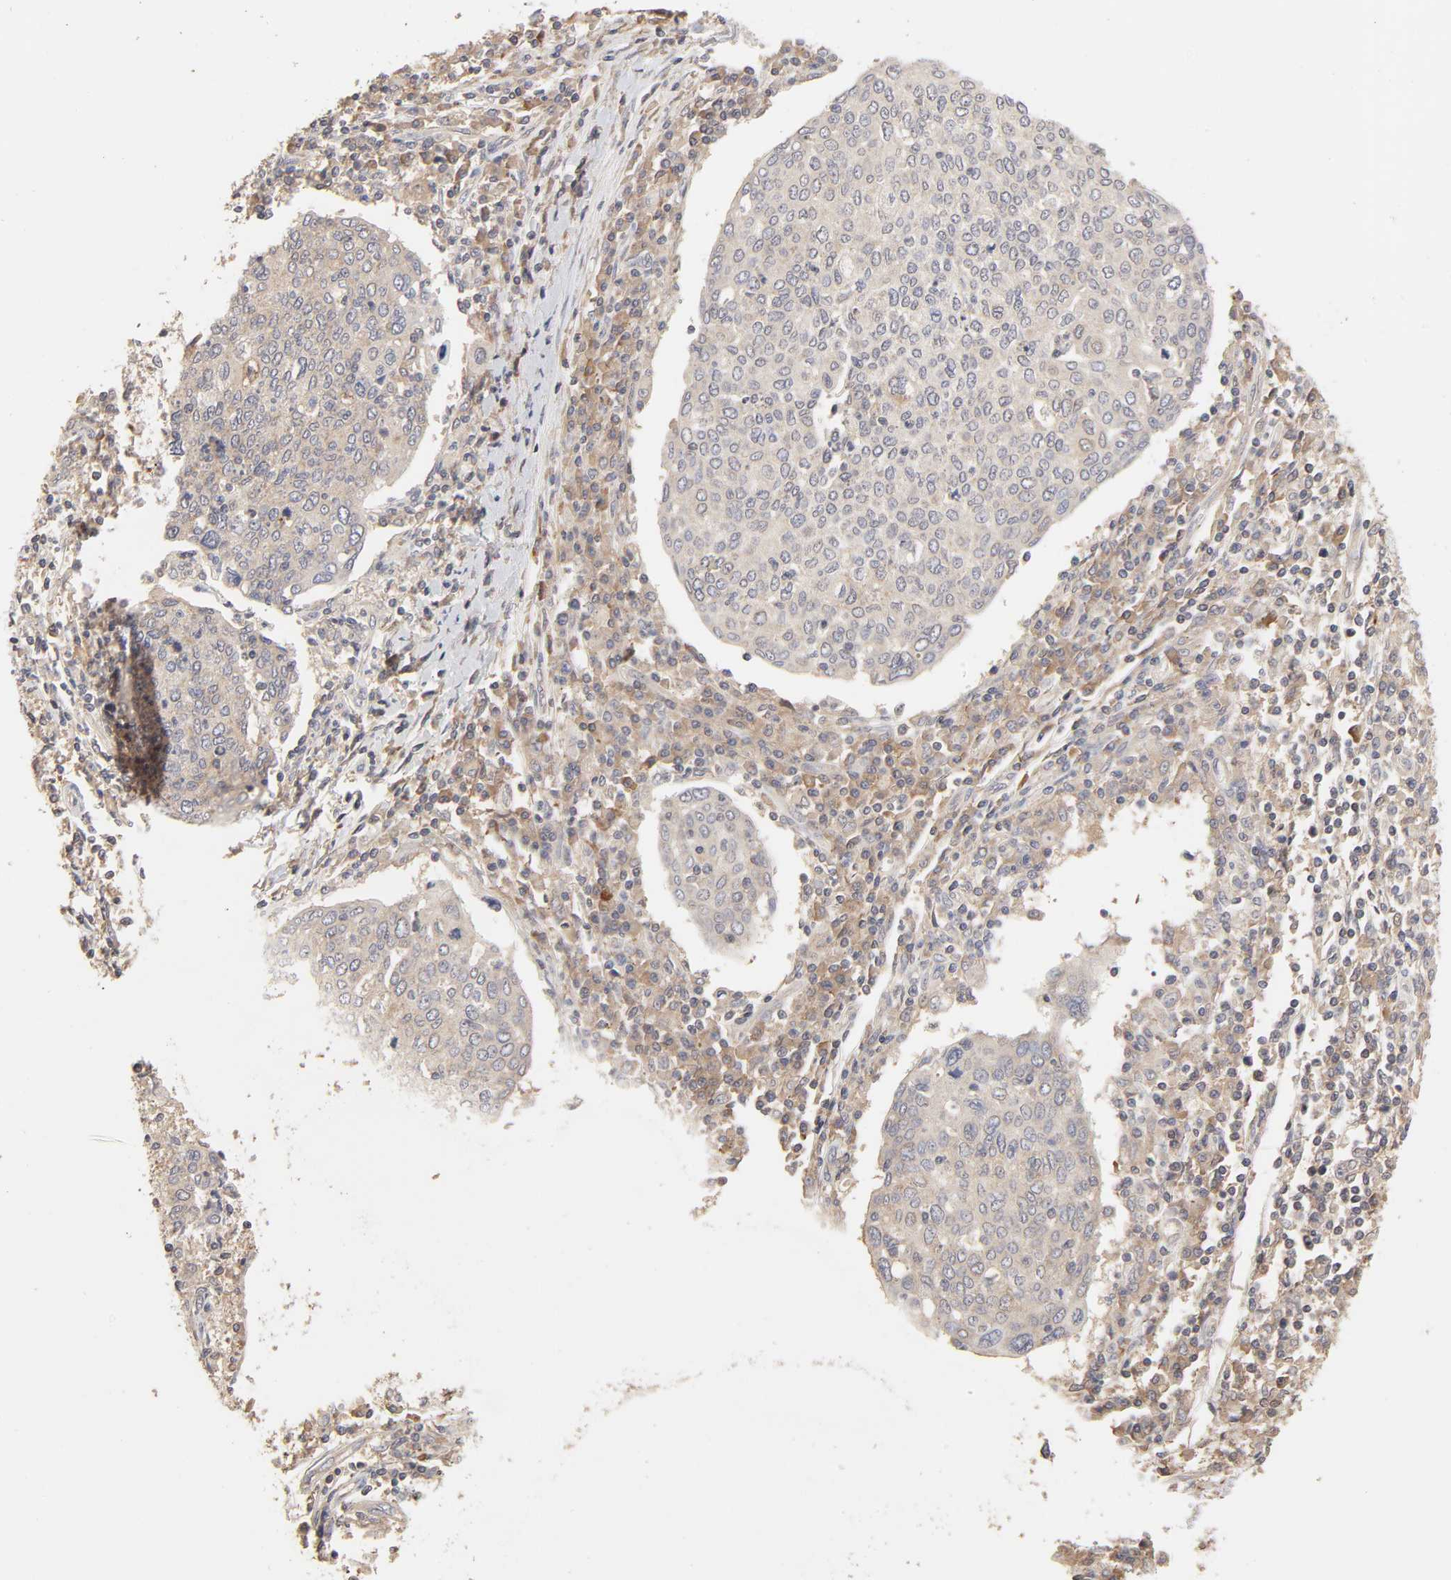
{"staining": {"intensity": "moderate", "quantity": ">75%", "location": "cytoplasmic/membranous"}, "tissue": "cervical cancer", "cell_type": "Tumor cells", "image_type": "cancer", "snomed": [{"axis": "morphology", "description": "Squamous cell carcinoma, NOS"}, {"axis": "topography", "description": "Cervix"}], "caption": "The image shows immunohistochemical staining of cervical cancer. There is moderate cytoplasmic/membranous expression is present in about >75% of tumor cells. (DAB (3,3'-diaminobenzidine) IHC with brightfield microscopy, high magnification).", "gene": "AP1G2", "patient": {"sex": "female", "age": 40}}